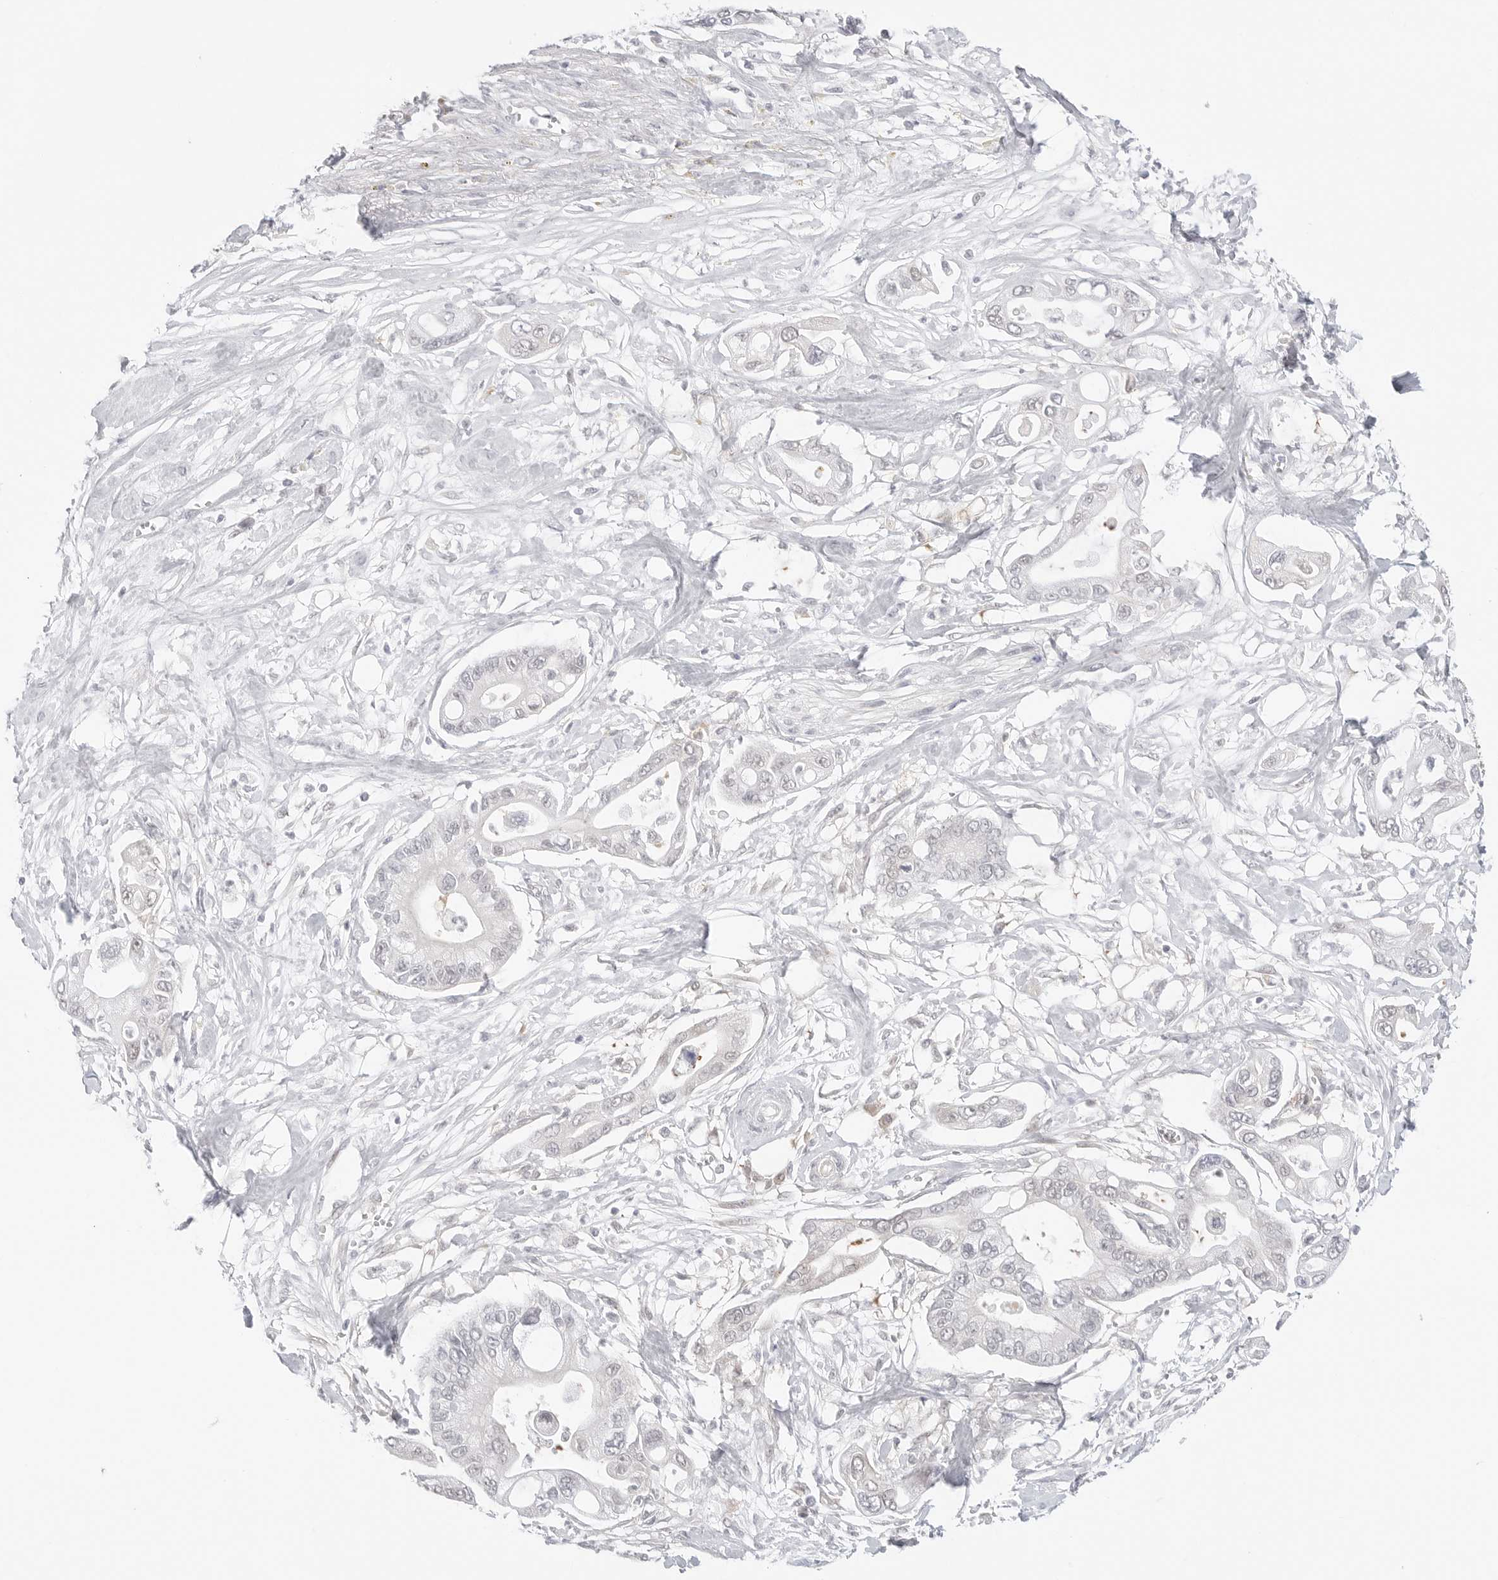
{"staining": {"intensity": "negative", "quantity": "none", "location": "none"}, "tissue": "pancreatic cancer", "cell_type": "Tumor cells", "image_type": "cancer", "snomed": [{"axis": "morphology", "description": "Adenocarcinoma, NOS"}, {"axis": "topography", "description": "Pancreas"}], "caption": "Tumor cells show no significant protein staining in pancreatic adenocarcinoma. (DAB (3,3'-diaminobenzidine) IHC with hematoxylin counter stain).", "gene": "NUDC", "patient": {"sex": "male", "age": 68}}